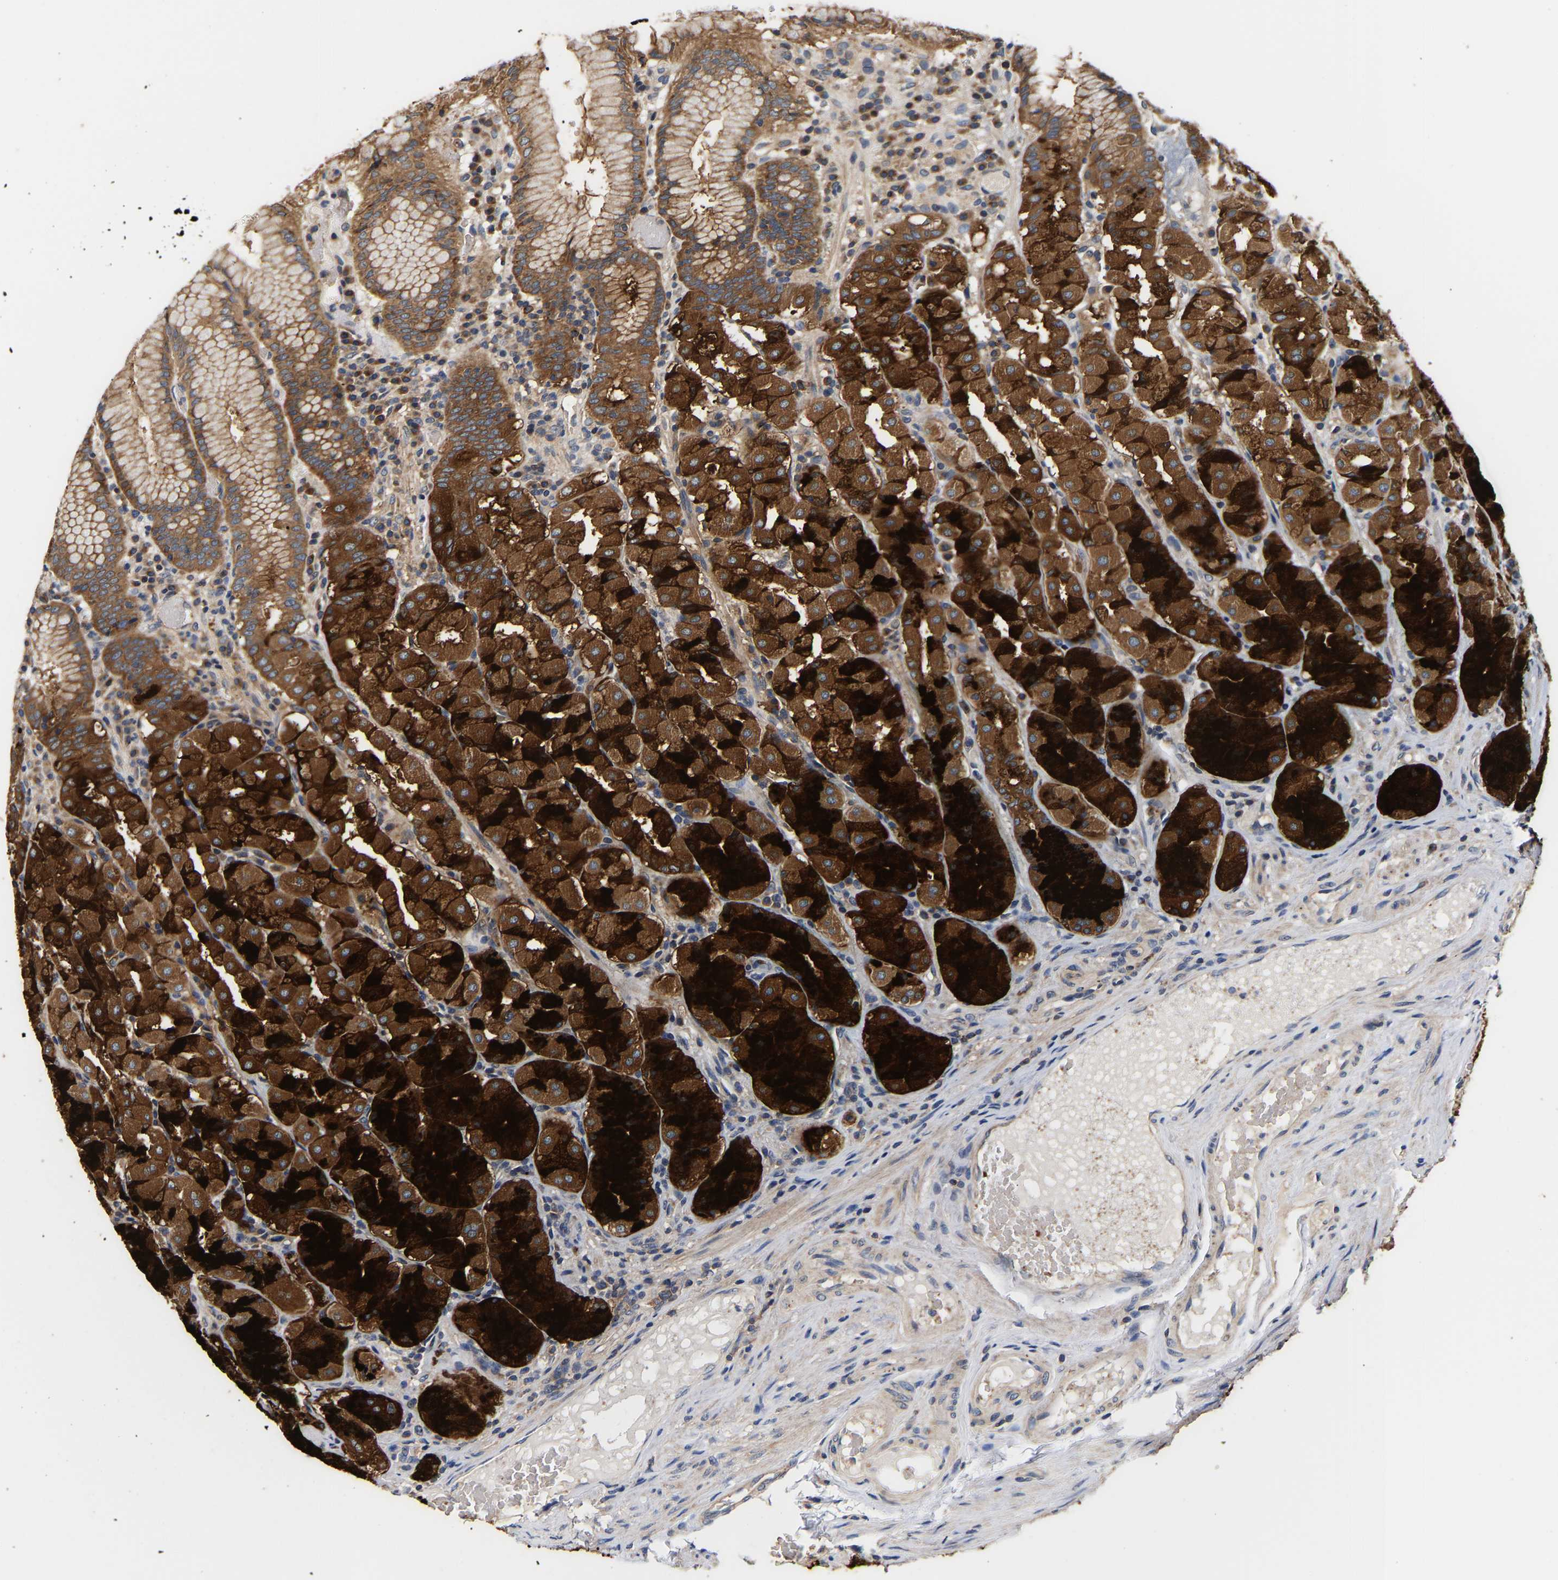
{"staining": {"intensity": "strong", "quantity": ">75%", "location": "cytoplasmic/membranous"}, "tissue": "stomach", "cell_type": "Glandular cells", "image_type": "normal", "snomed": [{"axis": "morphology", "description": "Normal tissue, NOS"}, {"axis": "topography", "description": "Stomach"}, {"axis": "topography", "description": "Stomach, lower"}], "caption": "Immunohistochemical staining of unremarkable human stomach exhibits >75% levels of strong cytoplasmic/membranous protein positivity in about >75% of glandular cells. Using DAB (3,3'-diaminobenzidine) (brown) and hematoxylin (blue) stains, captured at high magnification using brightfield microscopy.", "gene": "LRBA", "patient": {"sex": "female", "age": 56}}